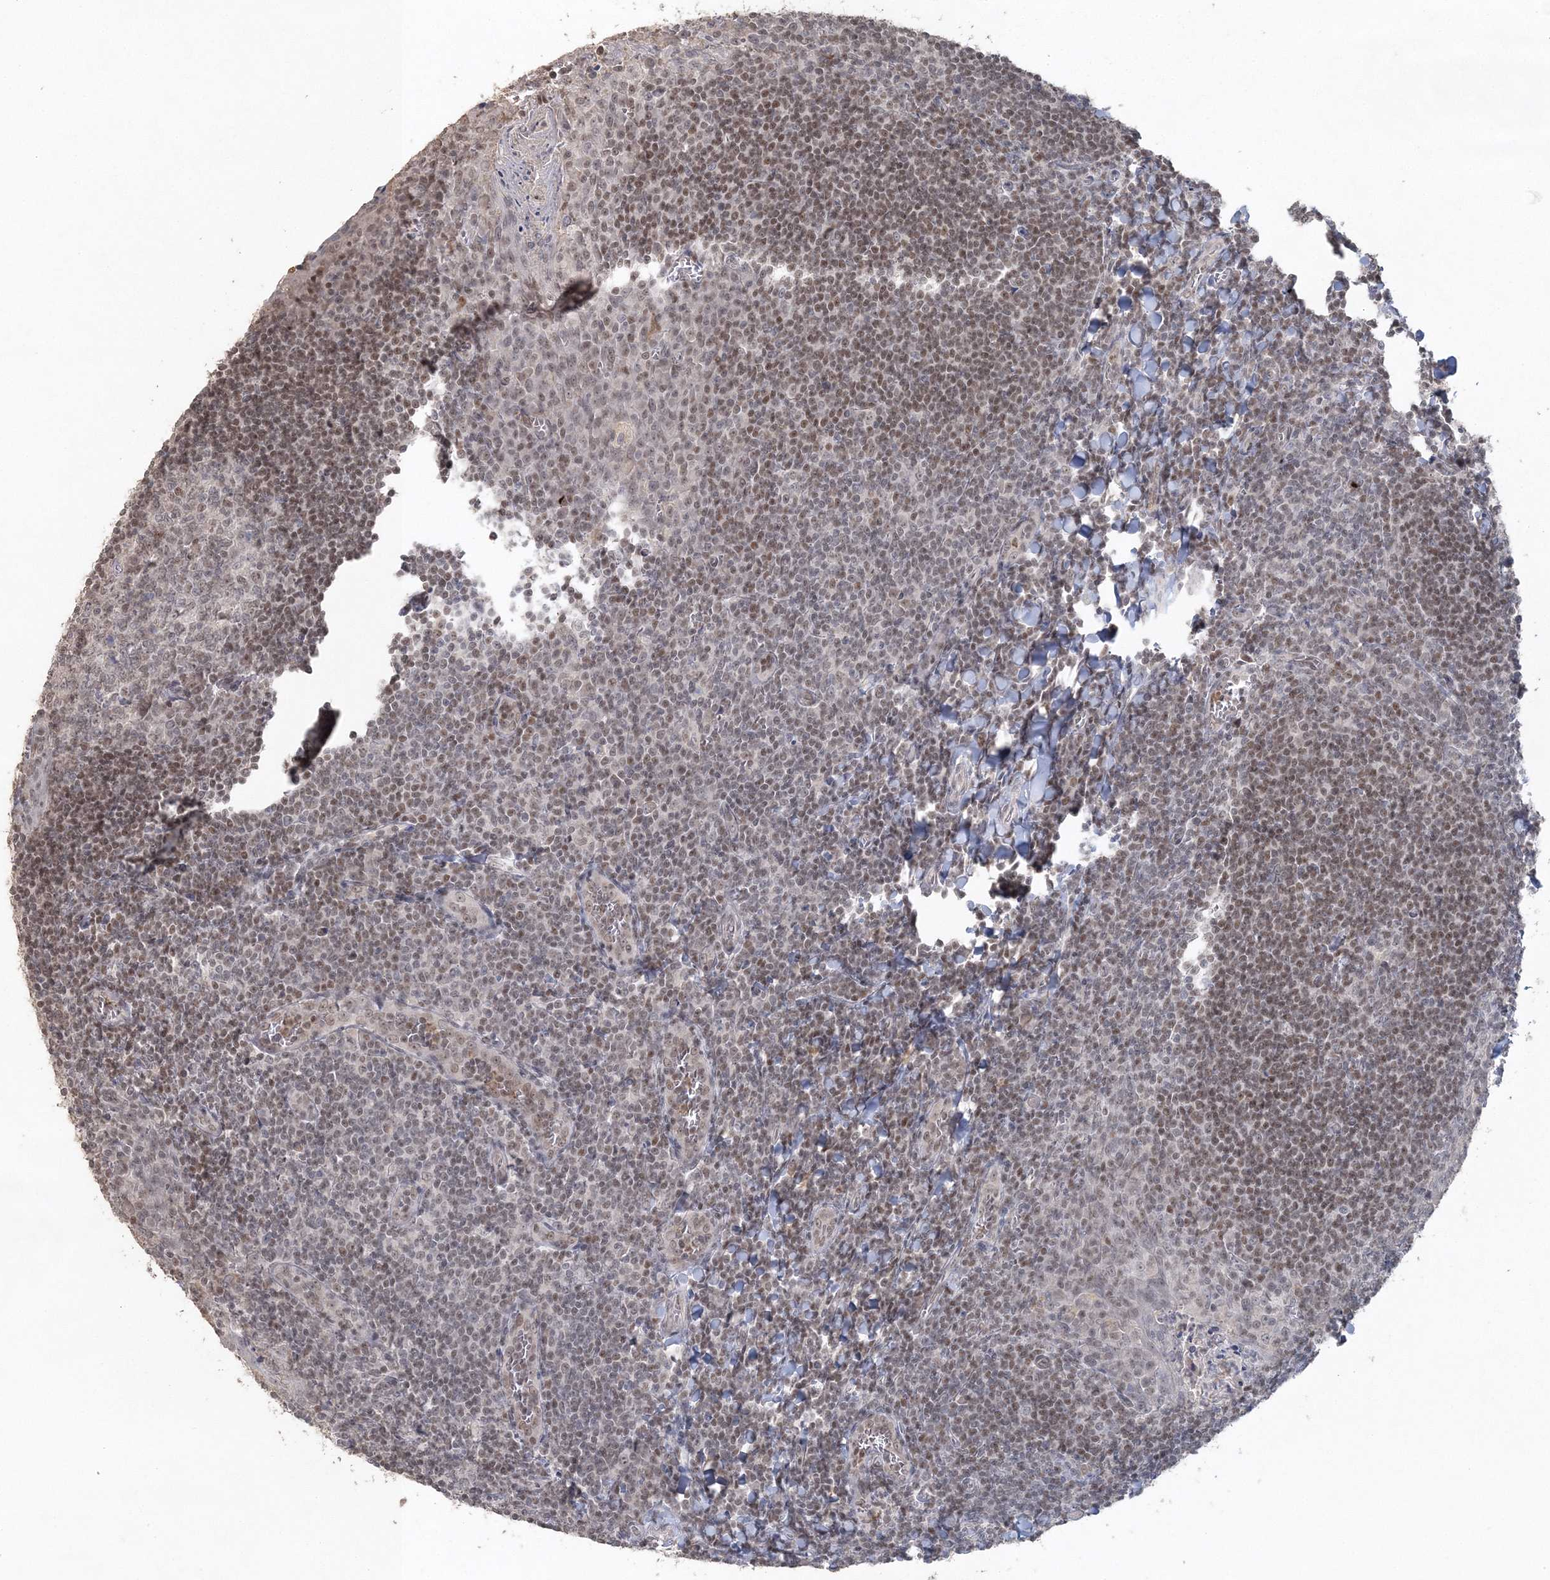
{"staining": {"intensity": "weak", "quantity": "<25%", "location": "nuclear"}, "tissue": "tonsil", "cell_type": "Germinal center cells", "image_type": "normal", "snomed": [{"axis": "morphology", "description": "Normal tissue, NOS"}, {"axis": "topography", "description": "Tonsil"}], "caption": "Immunohistochemistry (IHC) image of benign human tonsil stained for a protein (brown), which demonstrates no staining in germinal center cells. (Brightfield microscopy of DAB (3,3'-diaminobenzidine) immunohistochemistry at high magnification).", "gene": "UIMC1", "patient": {"sex": "male", "age": 27}}